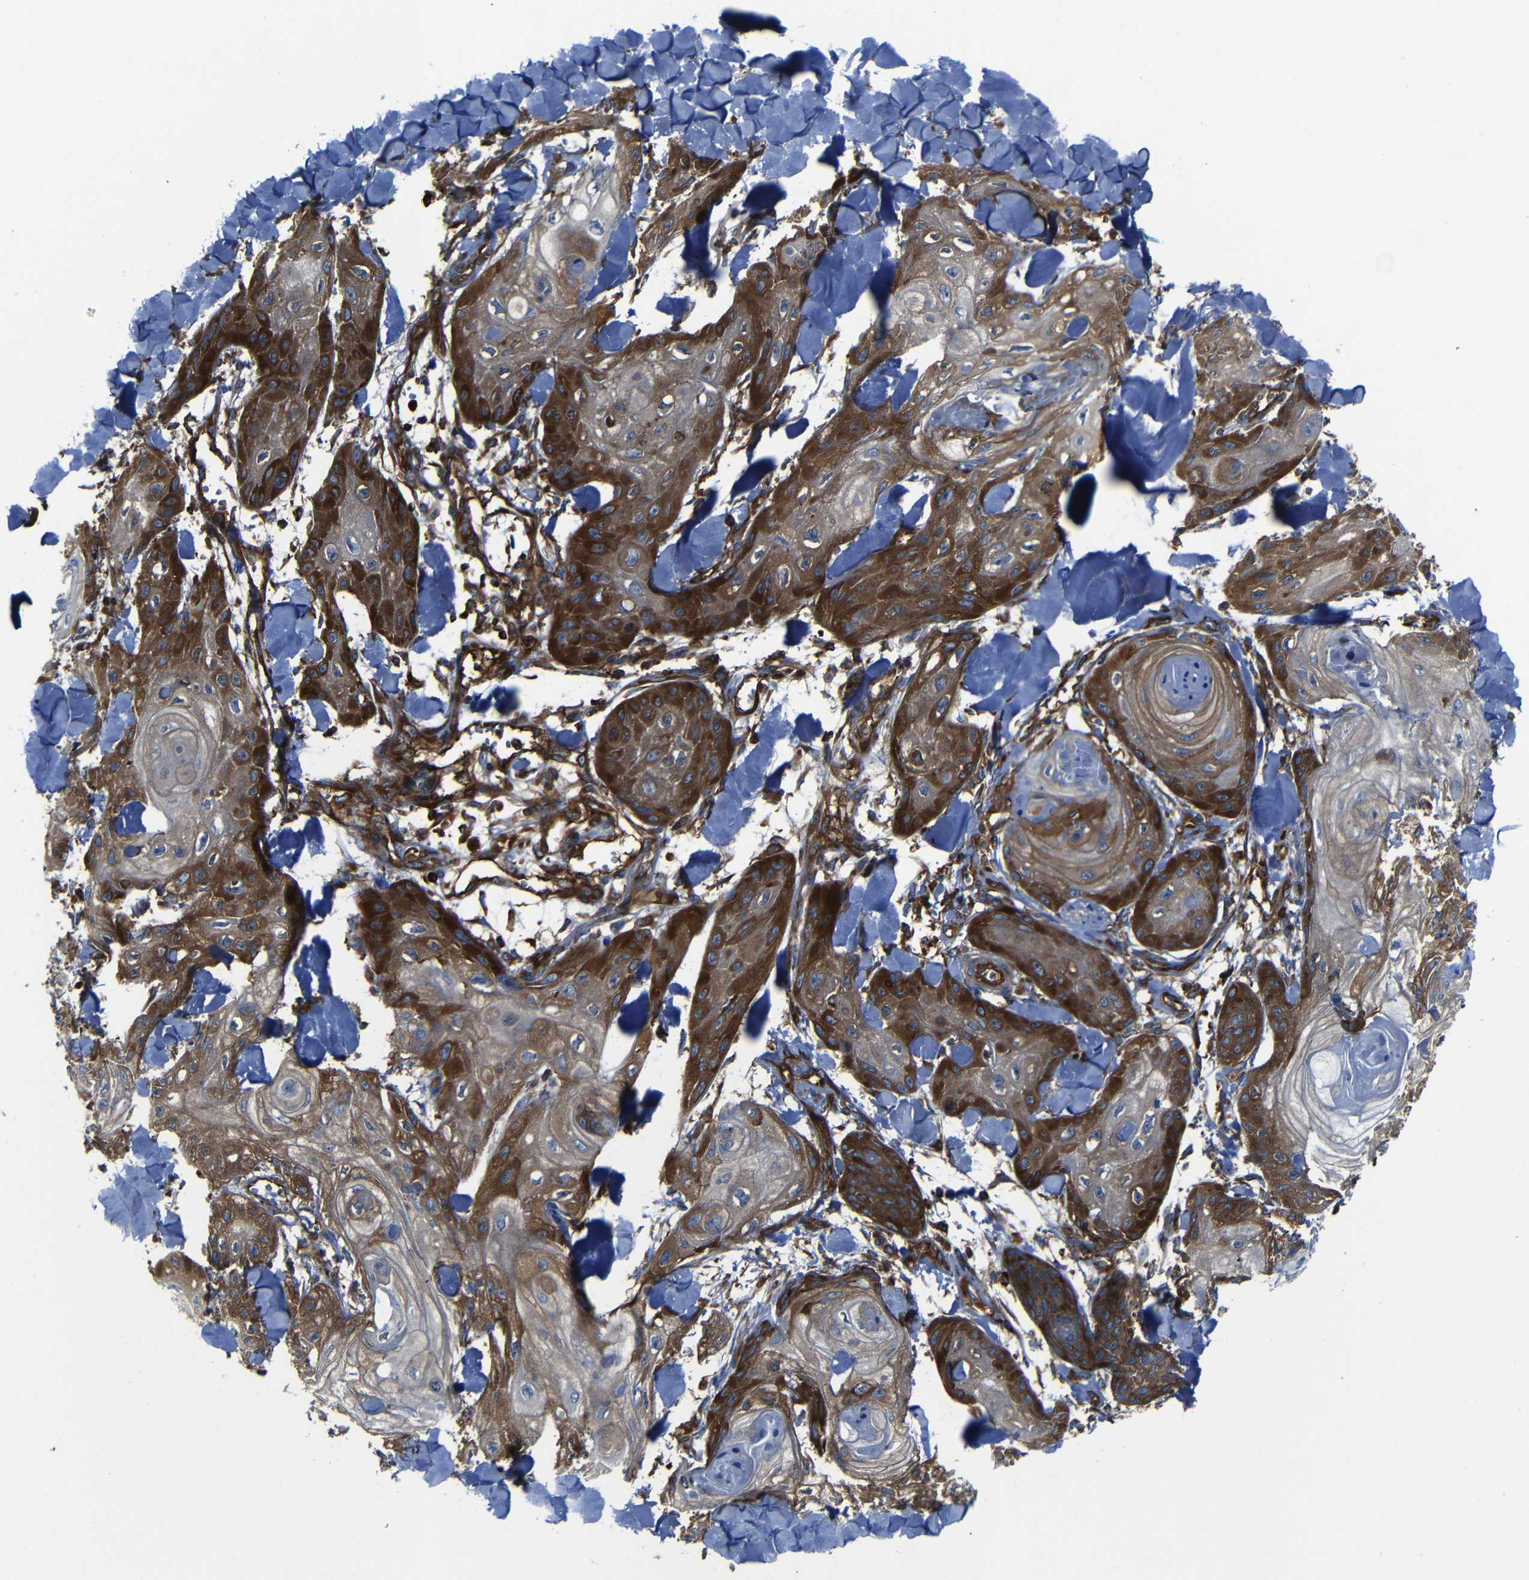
{"staining": {"intensity": "strong", "quantity": ">75%", "location": "cytoplasmic/membranous"}, "tissue": "skin cancer", "cell_type": "Tumor cells", "image_type": "cancer", "snomed": [{"axis": "morphology", "description": "Squamous cell carcinoma, NOS"}, {"axis": "topography", "description": "Skin"}], "caption": "This is an image of IHC staining of squamous cell carcinoma (skin), which shows strong positivity in the cytoplasmic/membranous of tumor cells.", "gene": "ARHGEF1", "patient": {"sex": "male", "age": 74}}